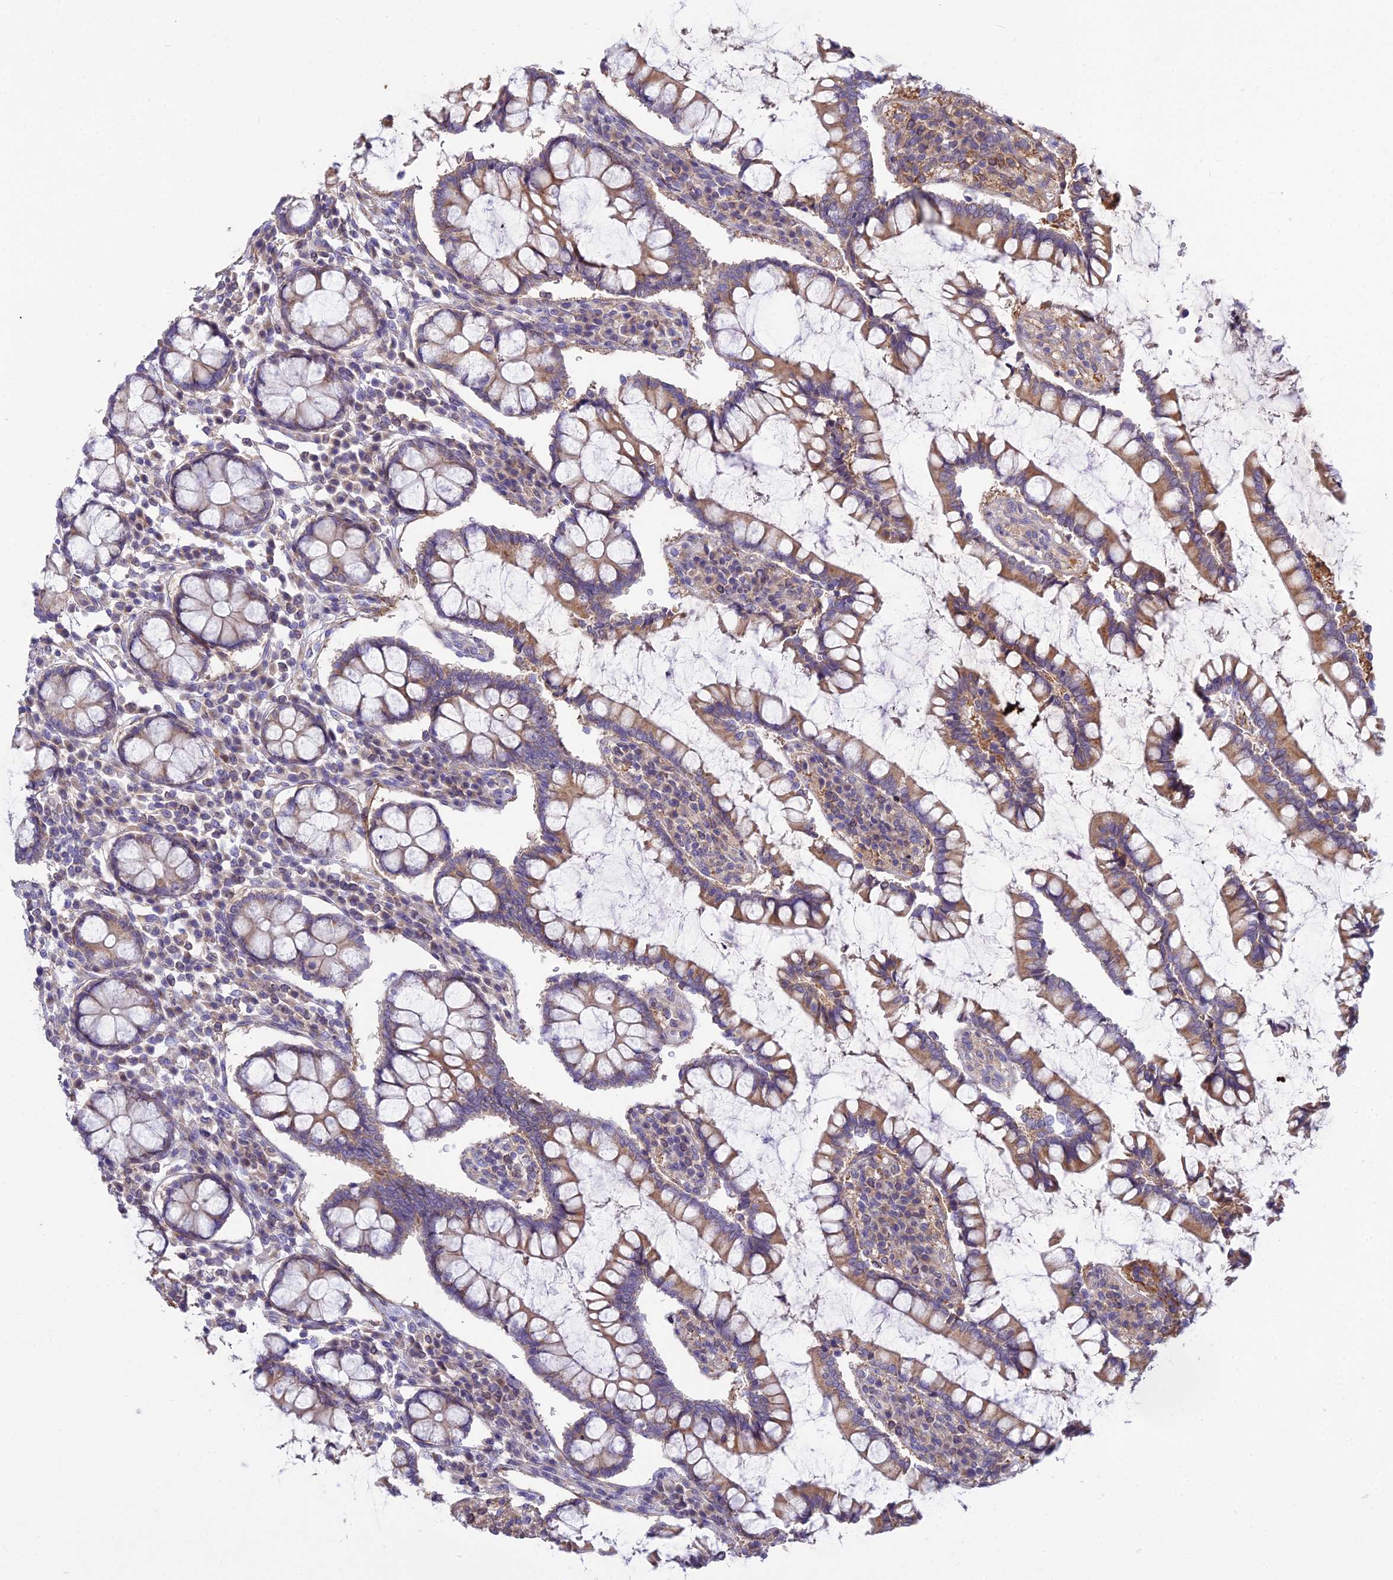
{"staining": {"intensity": "moderate", "quantity": ">75%", "location": "cytoplasmic/membranous"}, "tissue": "colon", "cell_type": "Endothelial cells", "image_type": "normal", "snomed": [{"axis": "morphology", "description": "Normal tissue, NOS"}, {"axis": "topography", "description": "Colon"}], "caption": "Benign colon reveals moderate cytoplasmic/membranous staining in approximately >75% of endothelial cells, visualized by immunohistochemistry.", "gene": "DUS2", "patient": {"sex": "female", "age": 79}}